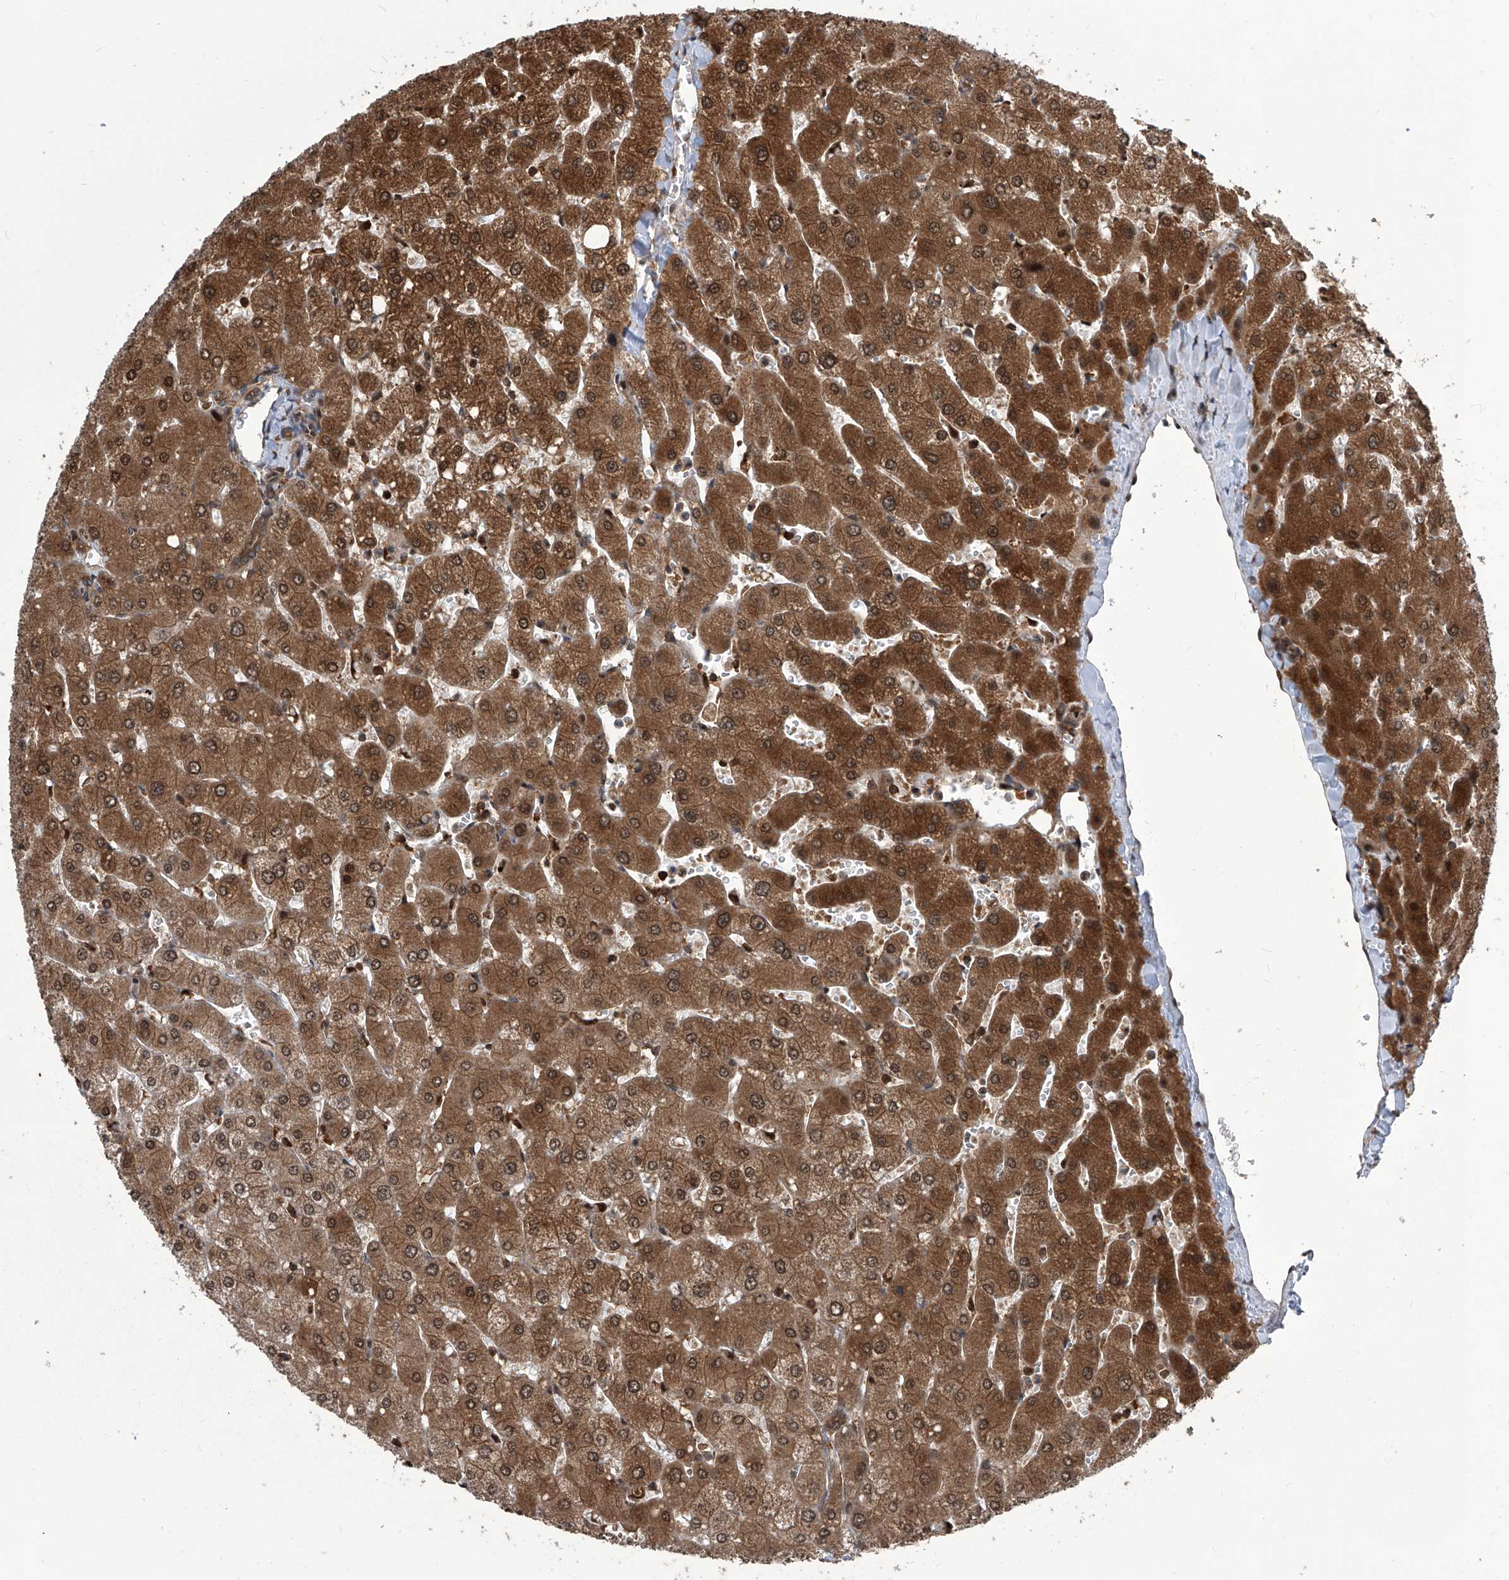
{"staining": {"intensity": "moderate", "quantity": ">75%", "location": "cytoplasmic/membranous"}, "tissue": "liver", "cell_type": "Cholangiocytes", "image_type": "normal", "snomed": [{"axis": "morphology", "description": "Normal tissue, NOS"}, {"axis": "topography", "description": "Liver"}], "caption": "Moderate cytoplasmic/membranous positivity is present in about >75% of cholangiocytes in benign liver. The protein of interest is shown in brown color, while the nuclei are stained blue.", "gene": "PSMB1", "patient": {"sex": "male", "age": 55}}